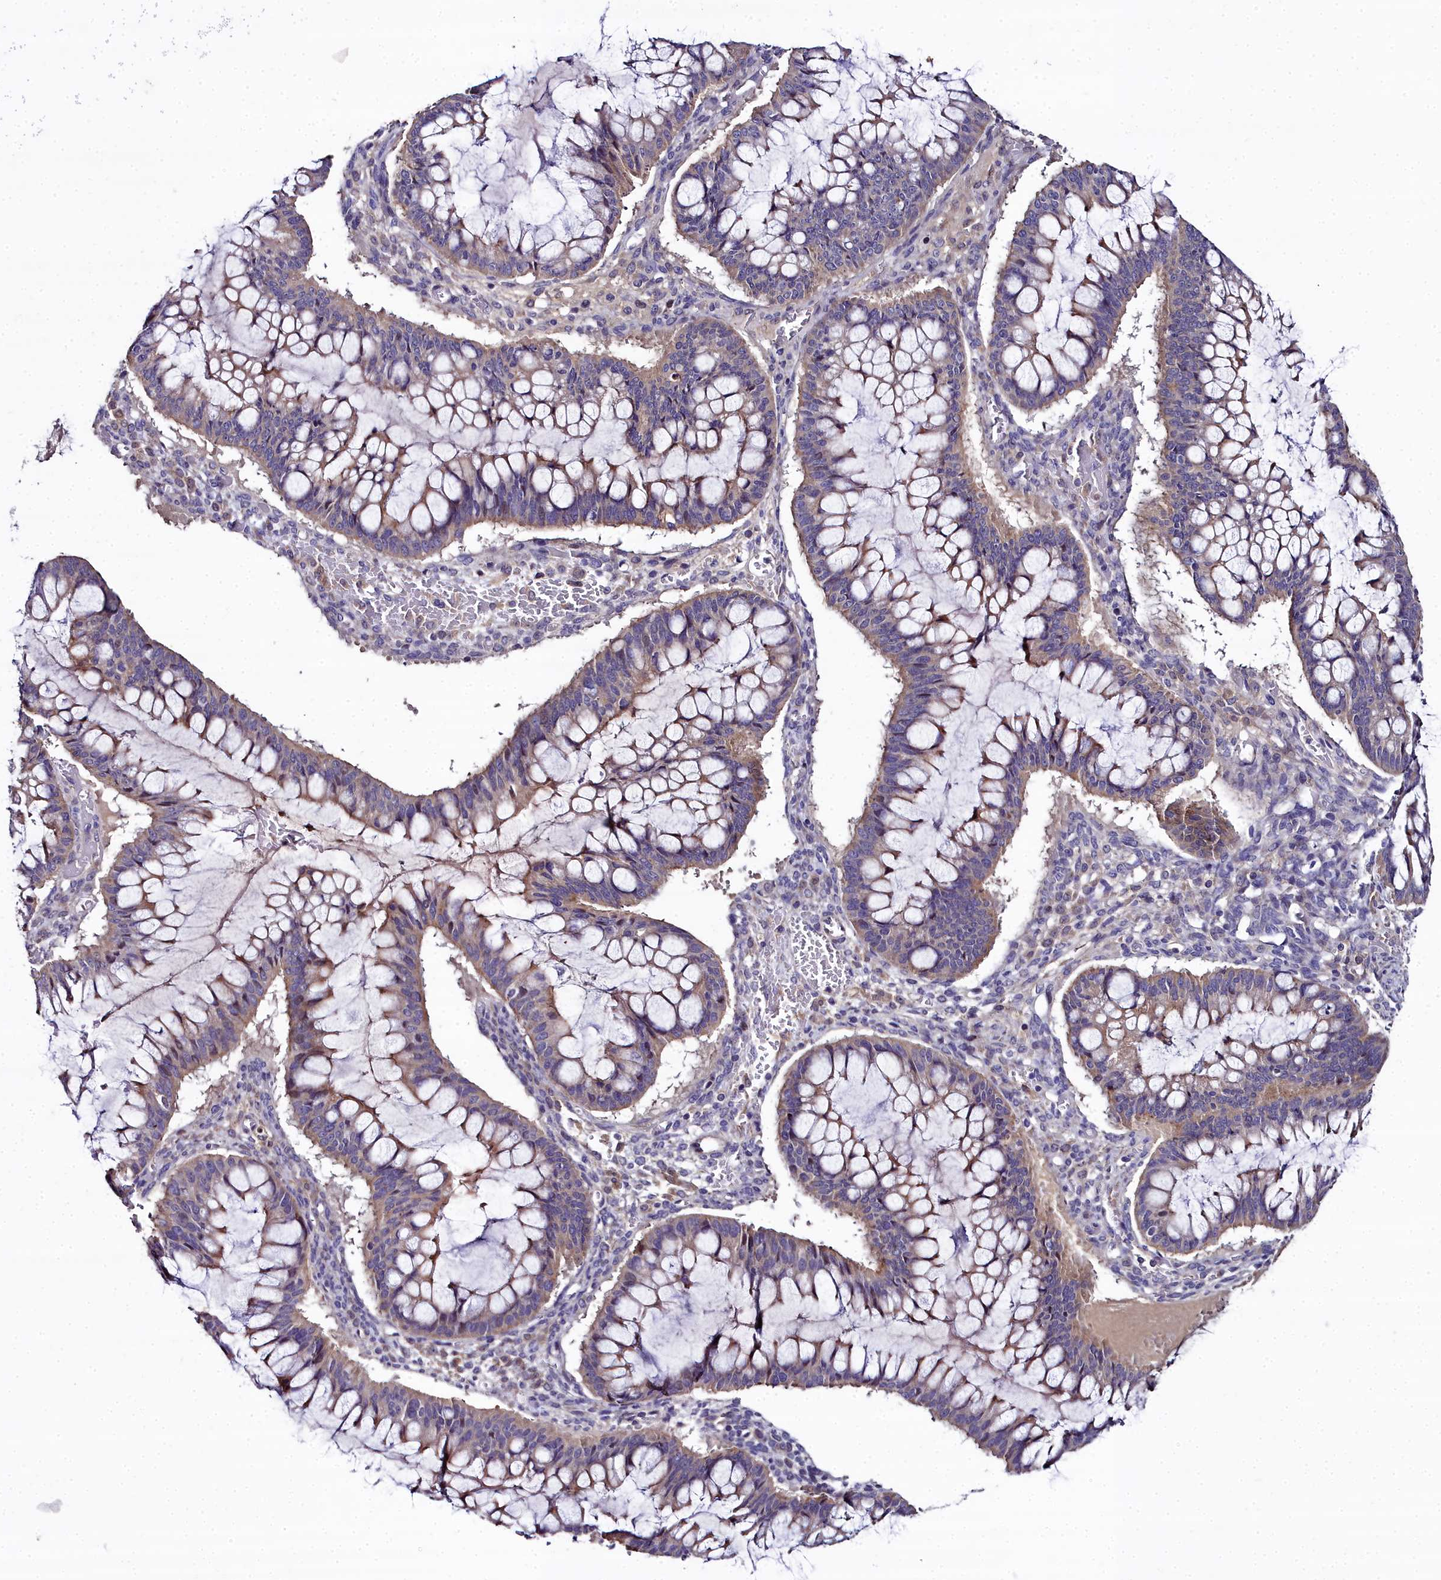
{"staining": {"intensity": "moderate", "quantity": ">75%", "location": "cytoplasmic/membranous"}, "tissue": "ovarian cancer", "cell_type": "Tumor cells", "image_type": "cancer", "snomed": [{"axis": "morphology", "description": "Cystadenocarcinoma, mucinous, NOS"}, {"axis": "topography", "description": "Ovary"}], "caption": "A high-resolution image shows immunohistochemistry (IHC) staining of mucinous cystadenocarcinoma (ovarian), which reveals moderate cytoplasmic/membranous positivity in approximately >75% of tumor cells.", "gene": "NT5M", "patient": {"sex": "female", "age": 73}}